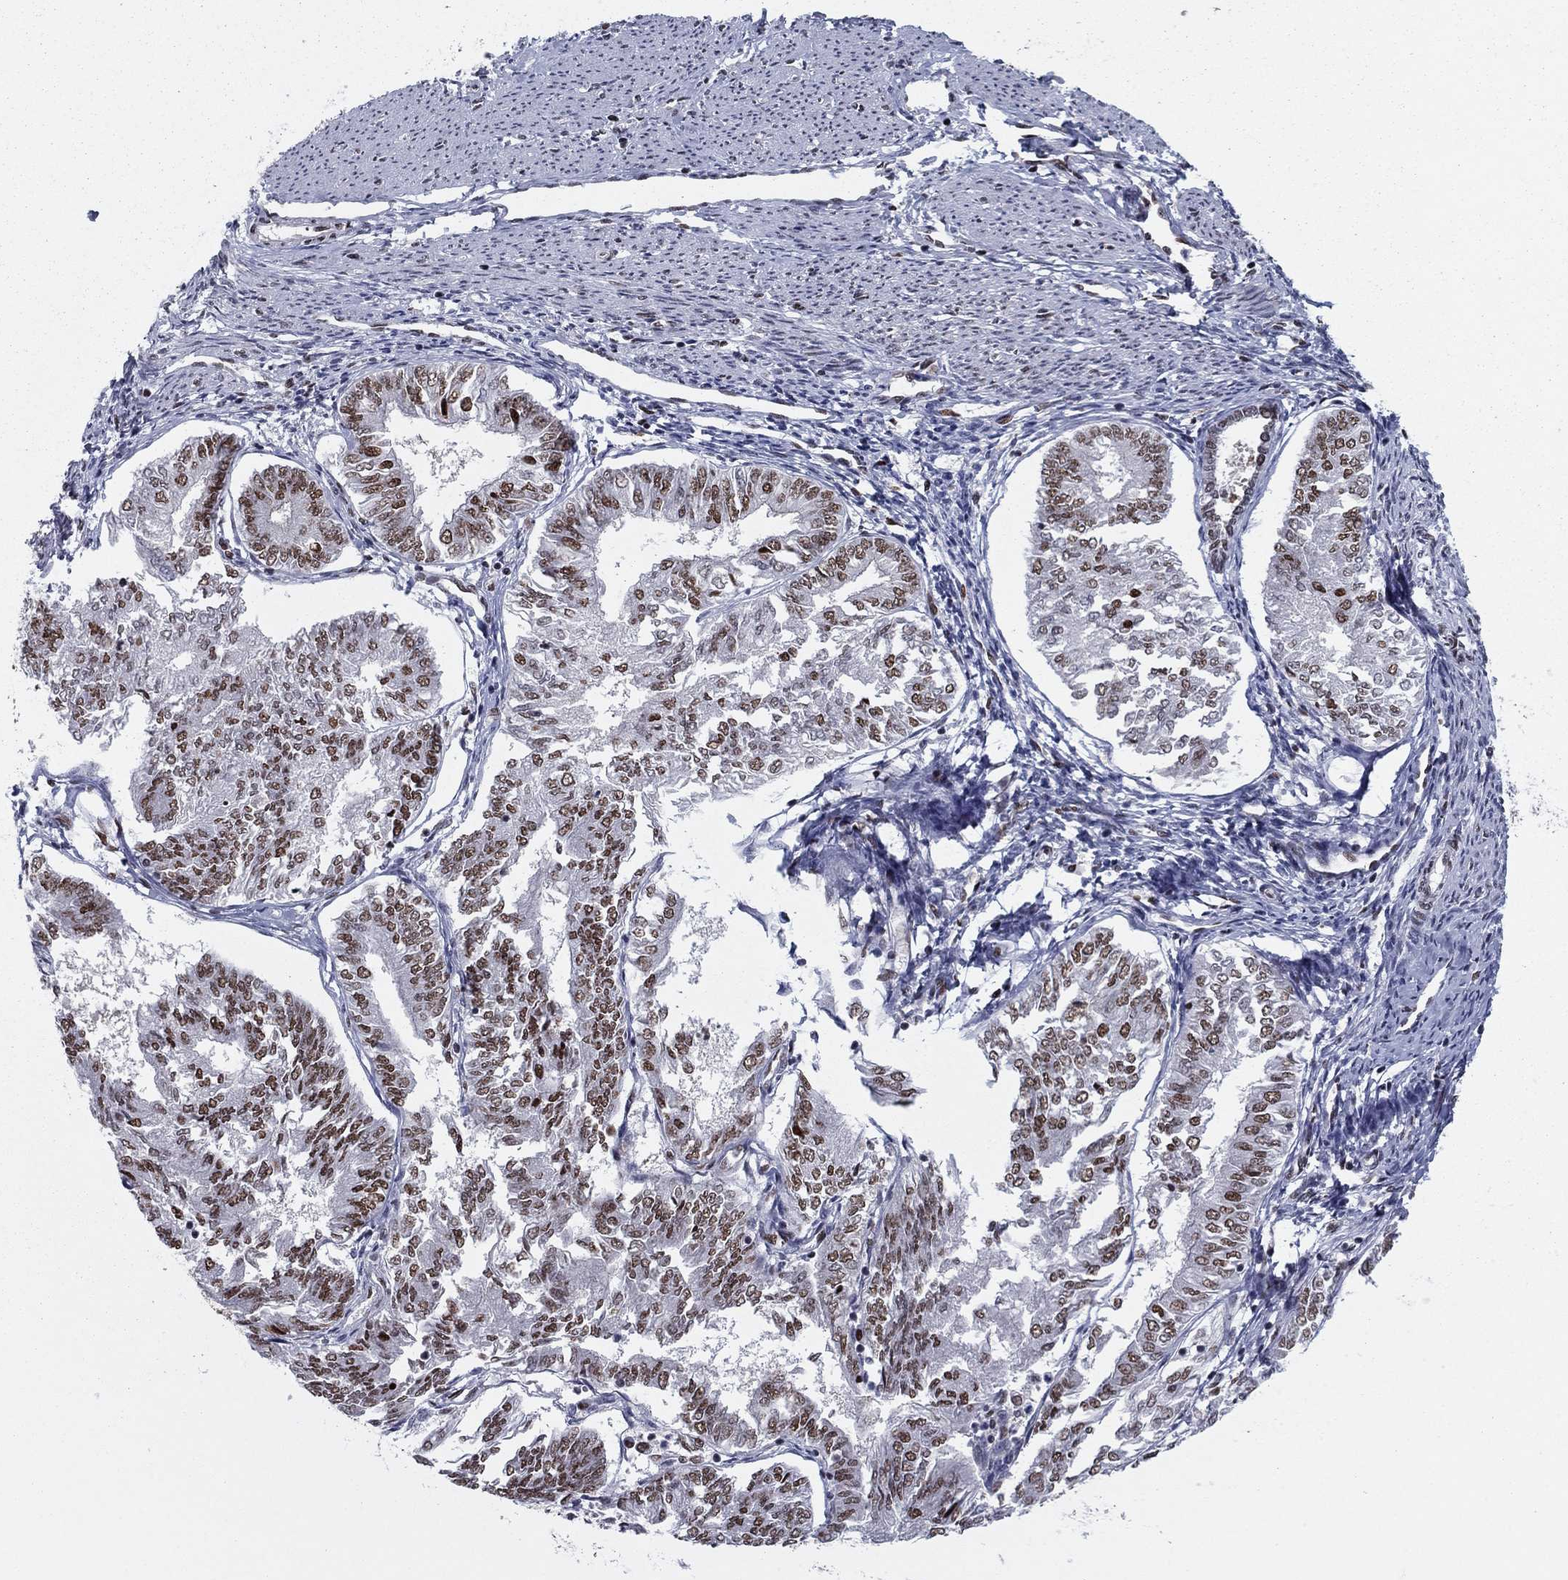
{"staining": {"intensity": "strong", "quantity": "25%-75%", "location": "nuclear"}, "tissue": "endometrial cancer", "cell_type": "Tumor cells", "image_type": "cancer", "snomed": [{"axis": "morphology", "description": "Adenocarcinoma, NOS"}, {"axis": "topography", "description": "Endometrium"}], "caption": "Endometrial cancer stained for a protein shows strong nuclear positivity in tumor cells.", "gene": "USP54", "patient": {"sex": "female", "age": 58}}